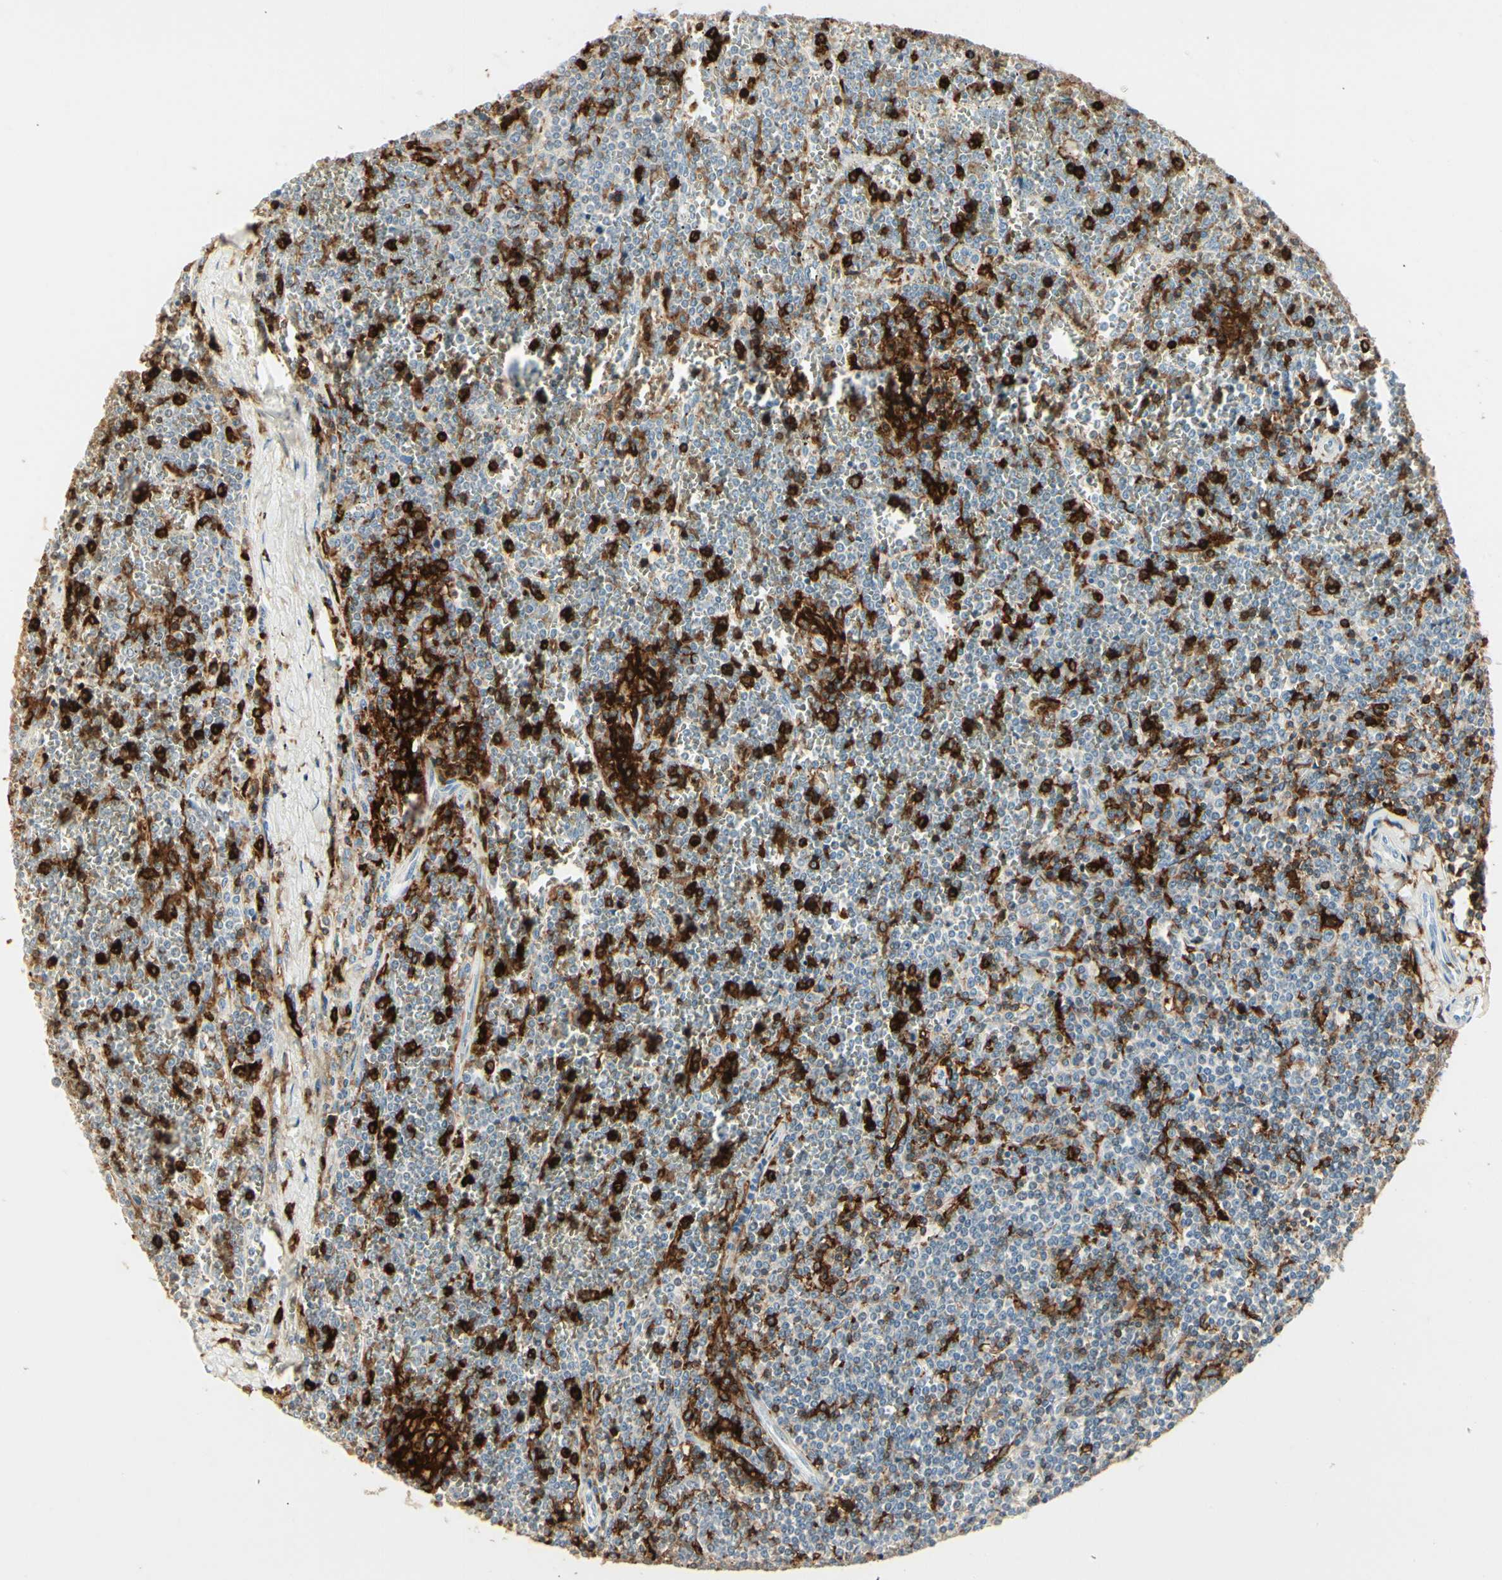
{"staining": {"intensity": "negative", "quantity": "none", "location": "none"}, "tissue": "lymphoma", "cell_type": "Tumor cells", "image_type": "cancer", "snomed": [{"axis": "morphology", "description": "Malignant lymphoma, non-Hodgkin's type, Low grade"}, {"axis": "topography", "description": "Spleen"}], "caption": "This histopathology image is of lymphoma stained with IHC to label a protein in brown with the nuclei are counter-stained blue. There is no expression in tumor cells.", "gene": "ITGB2", "patient": {"sex": "female", "age": 19}}